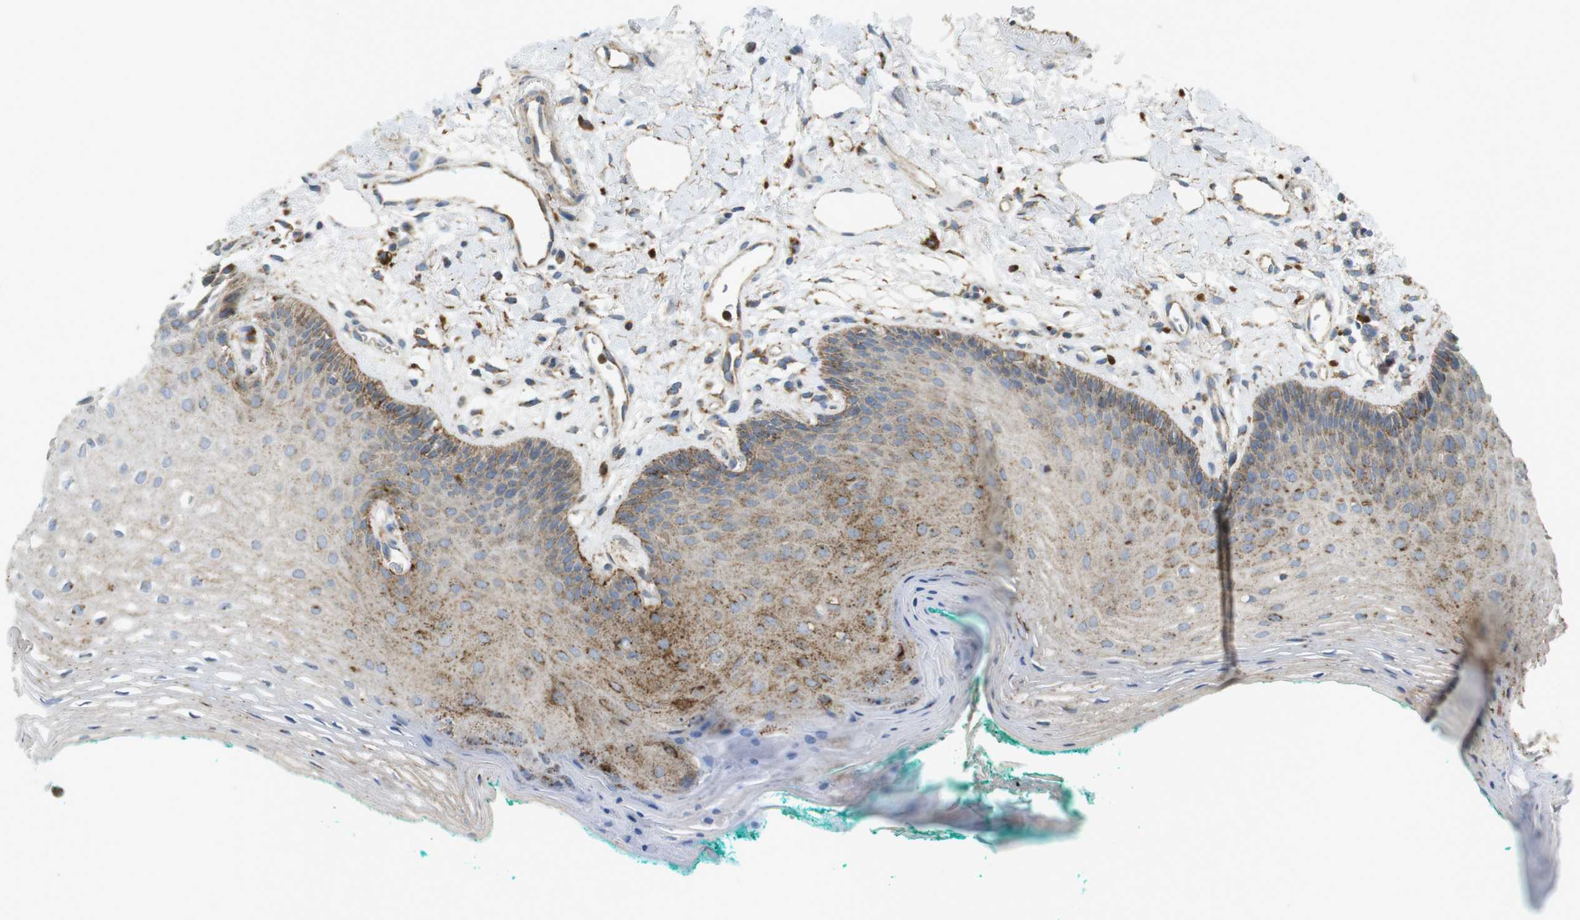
{"staining": {"intensity": "moderate", "quantity": "25%-75%", "location": "cytoplasmic/membranous"}, "tissue": "oral mucosa", "cell_type": "Squamous epithelial cells", "image_type": "normal", "snomed": [{"axis": "morphology", "description": "Normal tissue, NOS"}, {"axis": "topography", "description": "Skeletal muscle"}, {"axis": "topography", "description": "Oral tissue"}, {"axis": "topography", "description": "Peripheral nerve tissue"}], "caption": "The immunohistochemical stain shows moderate cytoplasmic/membranous staining in squamous epithelial cells of benign oral mucosa. (Stains: DAB in brown, nuclei in blue, Microscopy: brightfield microscopy at high magnification).", "gene": "LAMP1", "patient": {"sex": "female", "age": 84}}